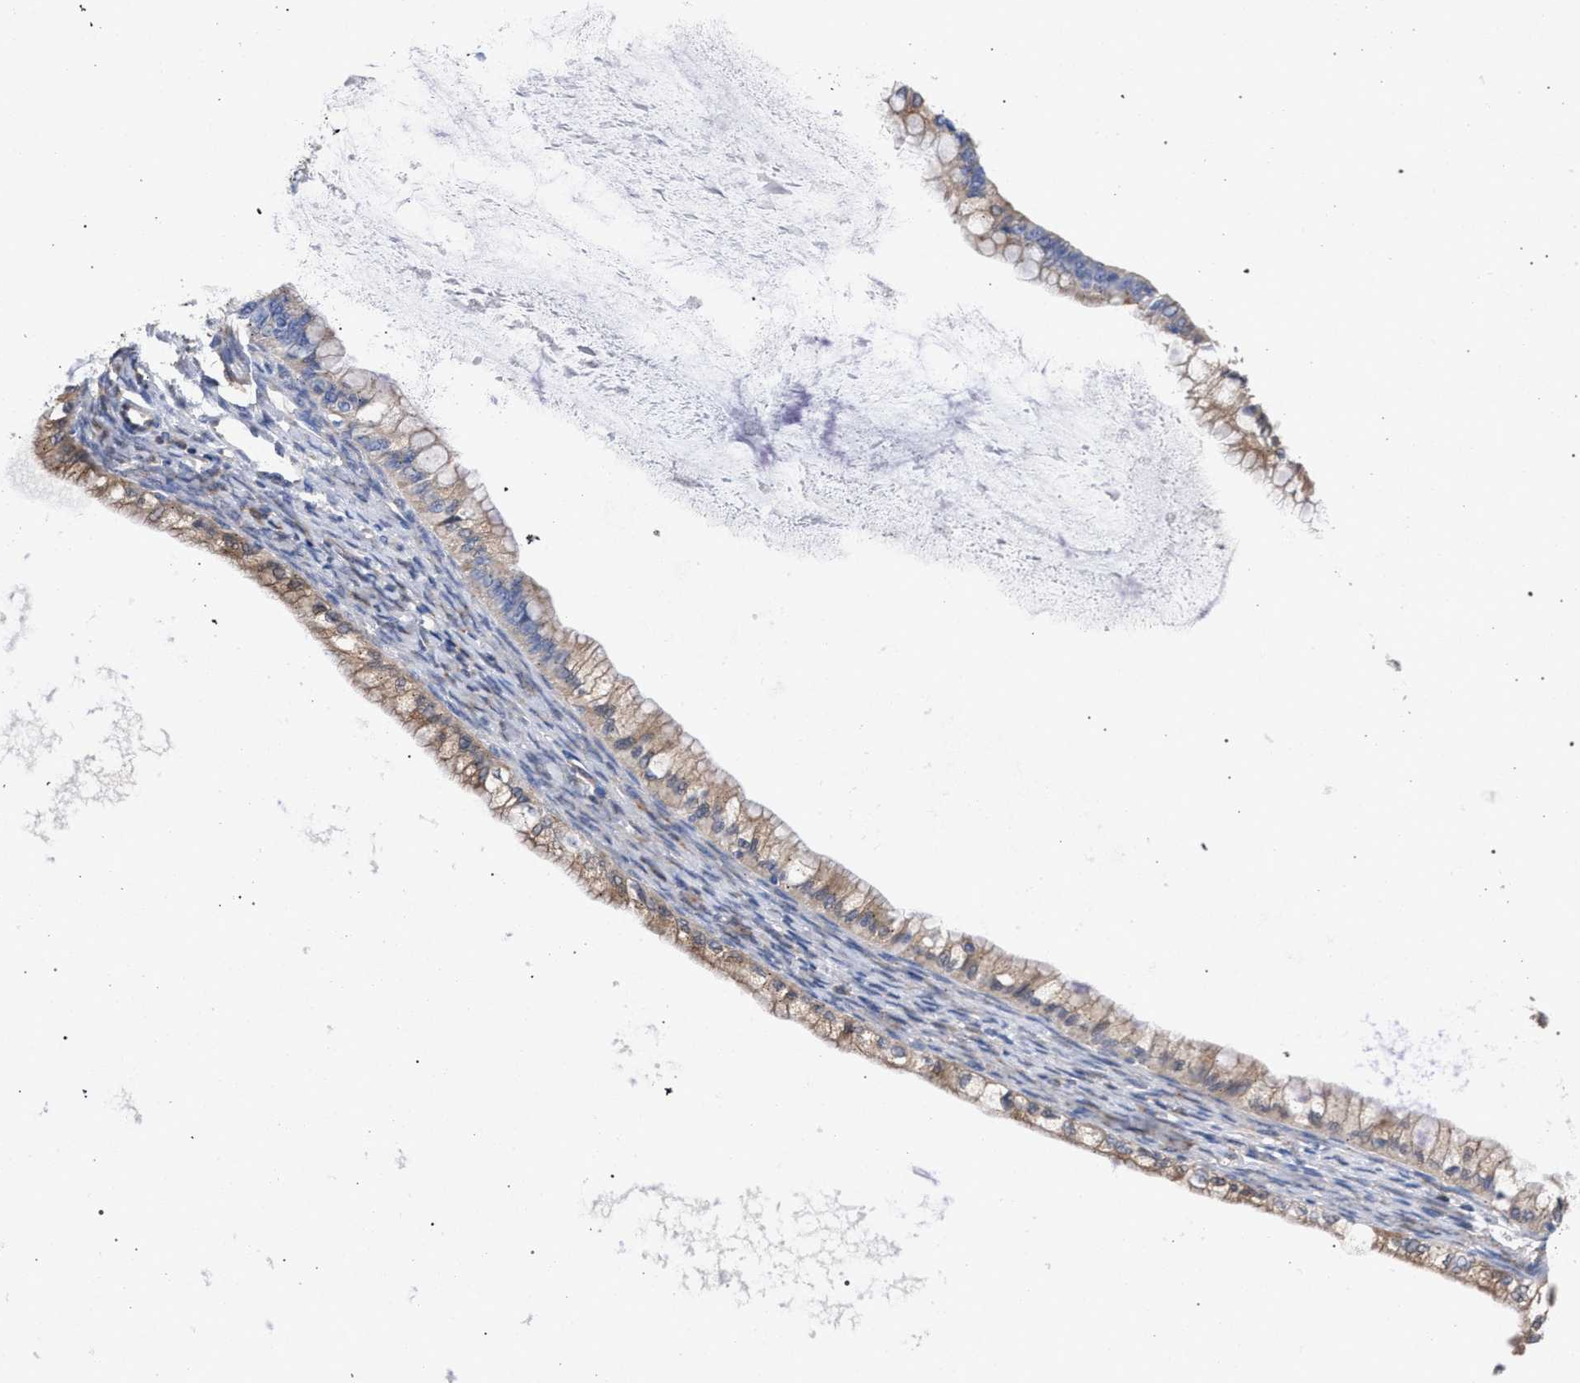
{"staining": {"intensity": "moderate", "quantity": ">75%", "location": "cytoplasmic/membranous"}, "tissue": "ovarian cancer", "cell_type": "Tumor cells", "image_type": "cancer", "snomed": [{"axis": "morphology", "description": "Cystadenocarcinoma, mucinous, NOS"}, {"axis": "topography", "description": "Ovary"}], "caption": "A medium amount of moderate cytoplasmic/membranous positivity is identified in about >75% of tumor cells in ovarian cancer tissue.", "gene": "GMPR", "patient": {"sex": "female", "age": 57}}